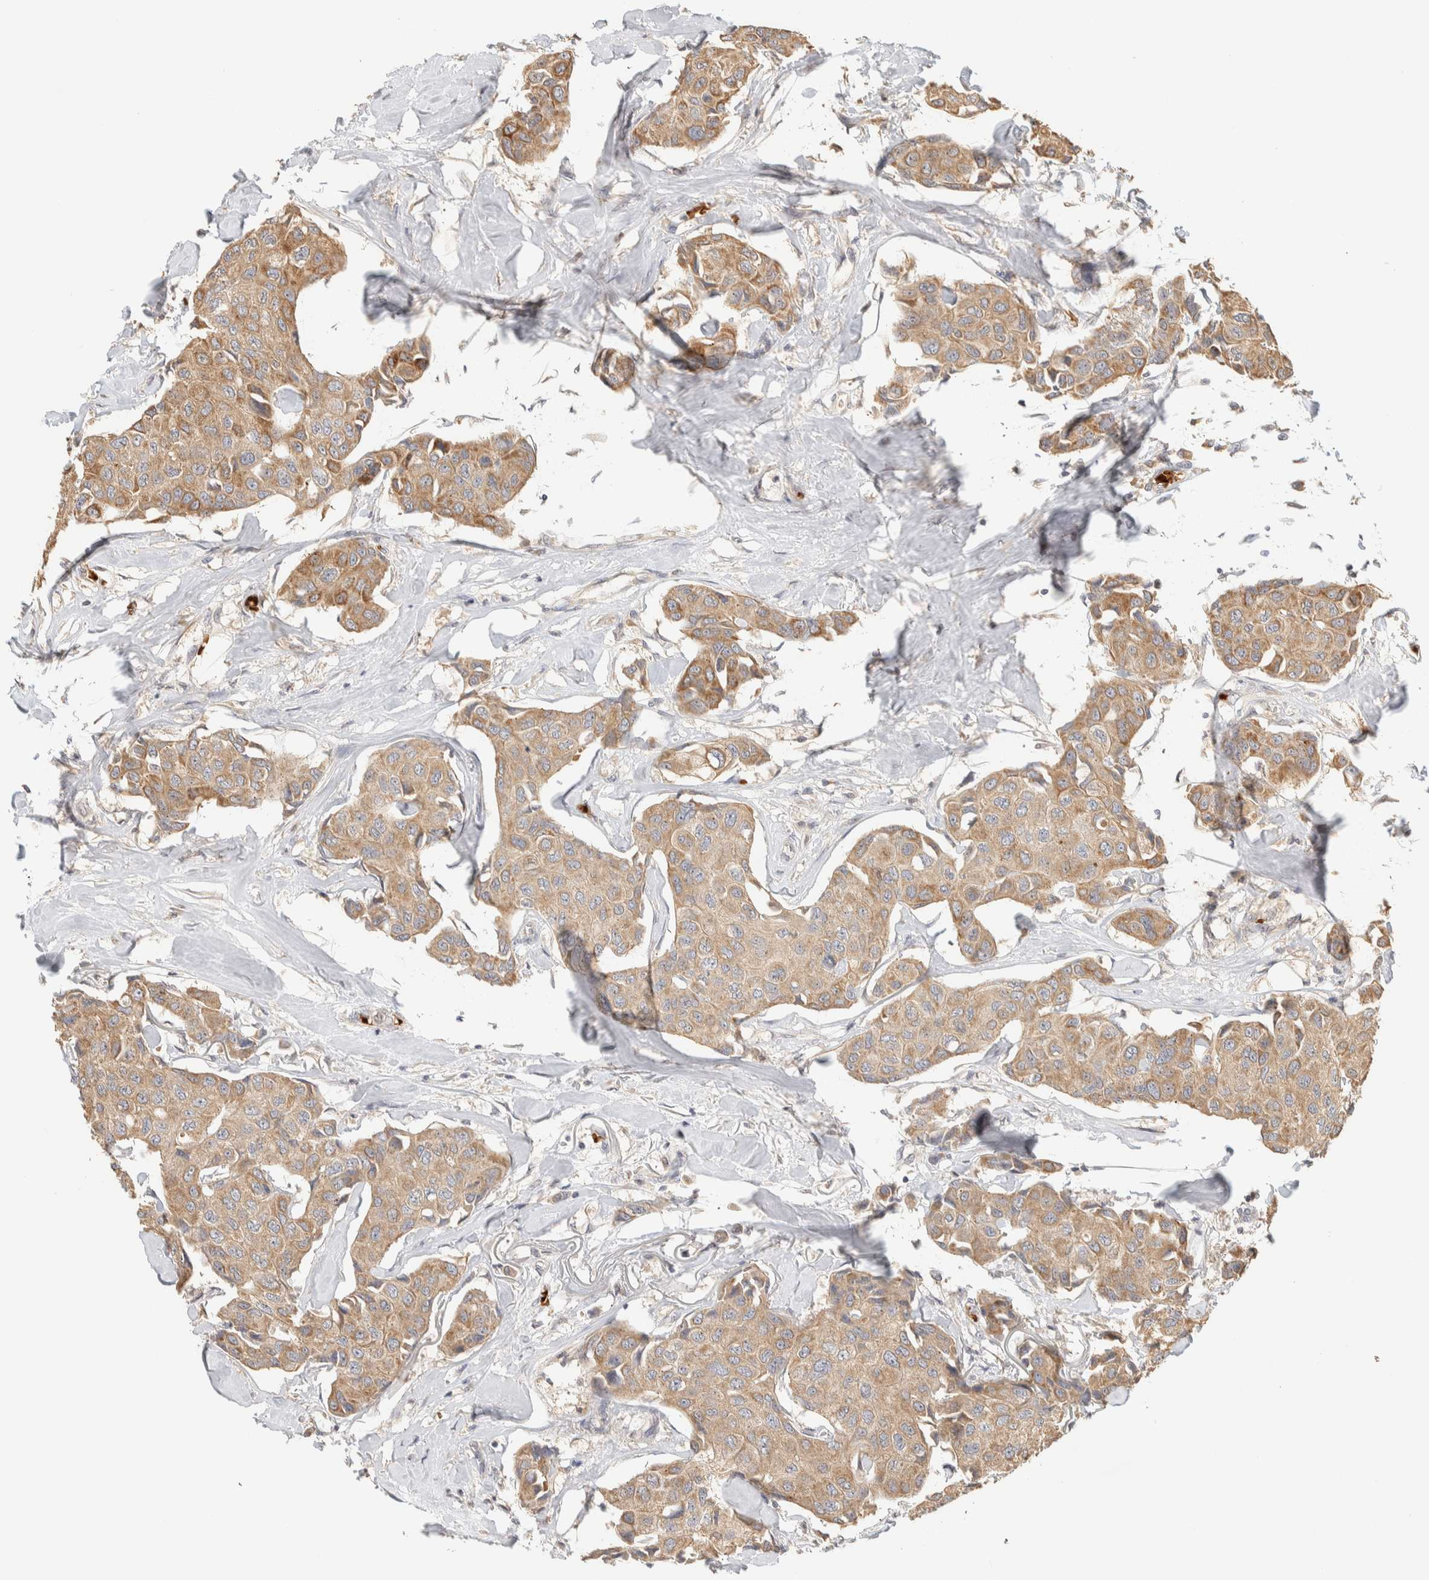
{"staining": {"intensity": "weak", "quantity": ">75%", "location": "cytoplasmic/membranous"}, "tissue": "breast cancer", "cell_type": "Tumor cells", "image_type": "cancer", "snomed": [{"axis": "morphology", "description": "Duct carcinoma"}, {"axis": "topography", "description": "Breast"}], "caption": "Human breast intraductal carcinoma stained with a protein marker exhibits weak staining in tumor cells.", "gene": "TTI2", "patient": {"sex": "female", "age": 80}}